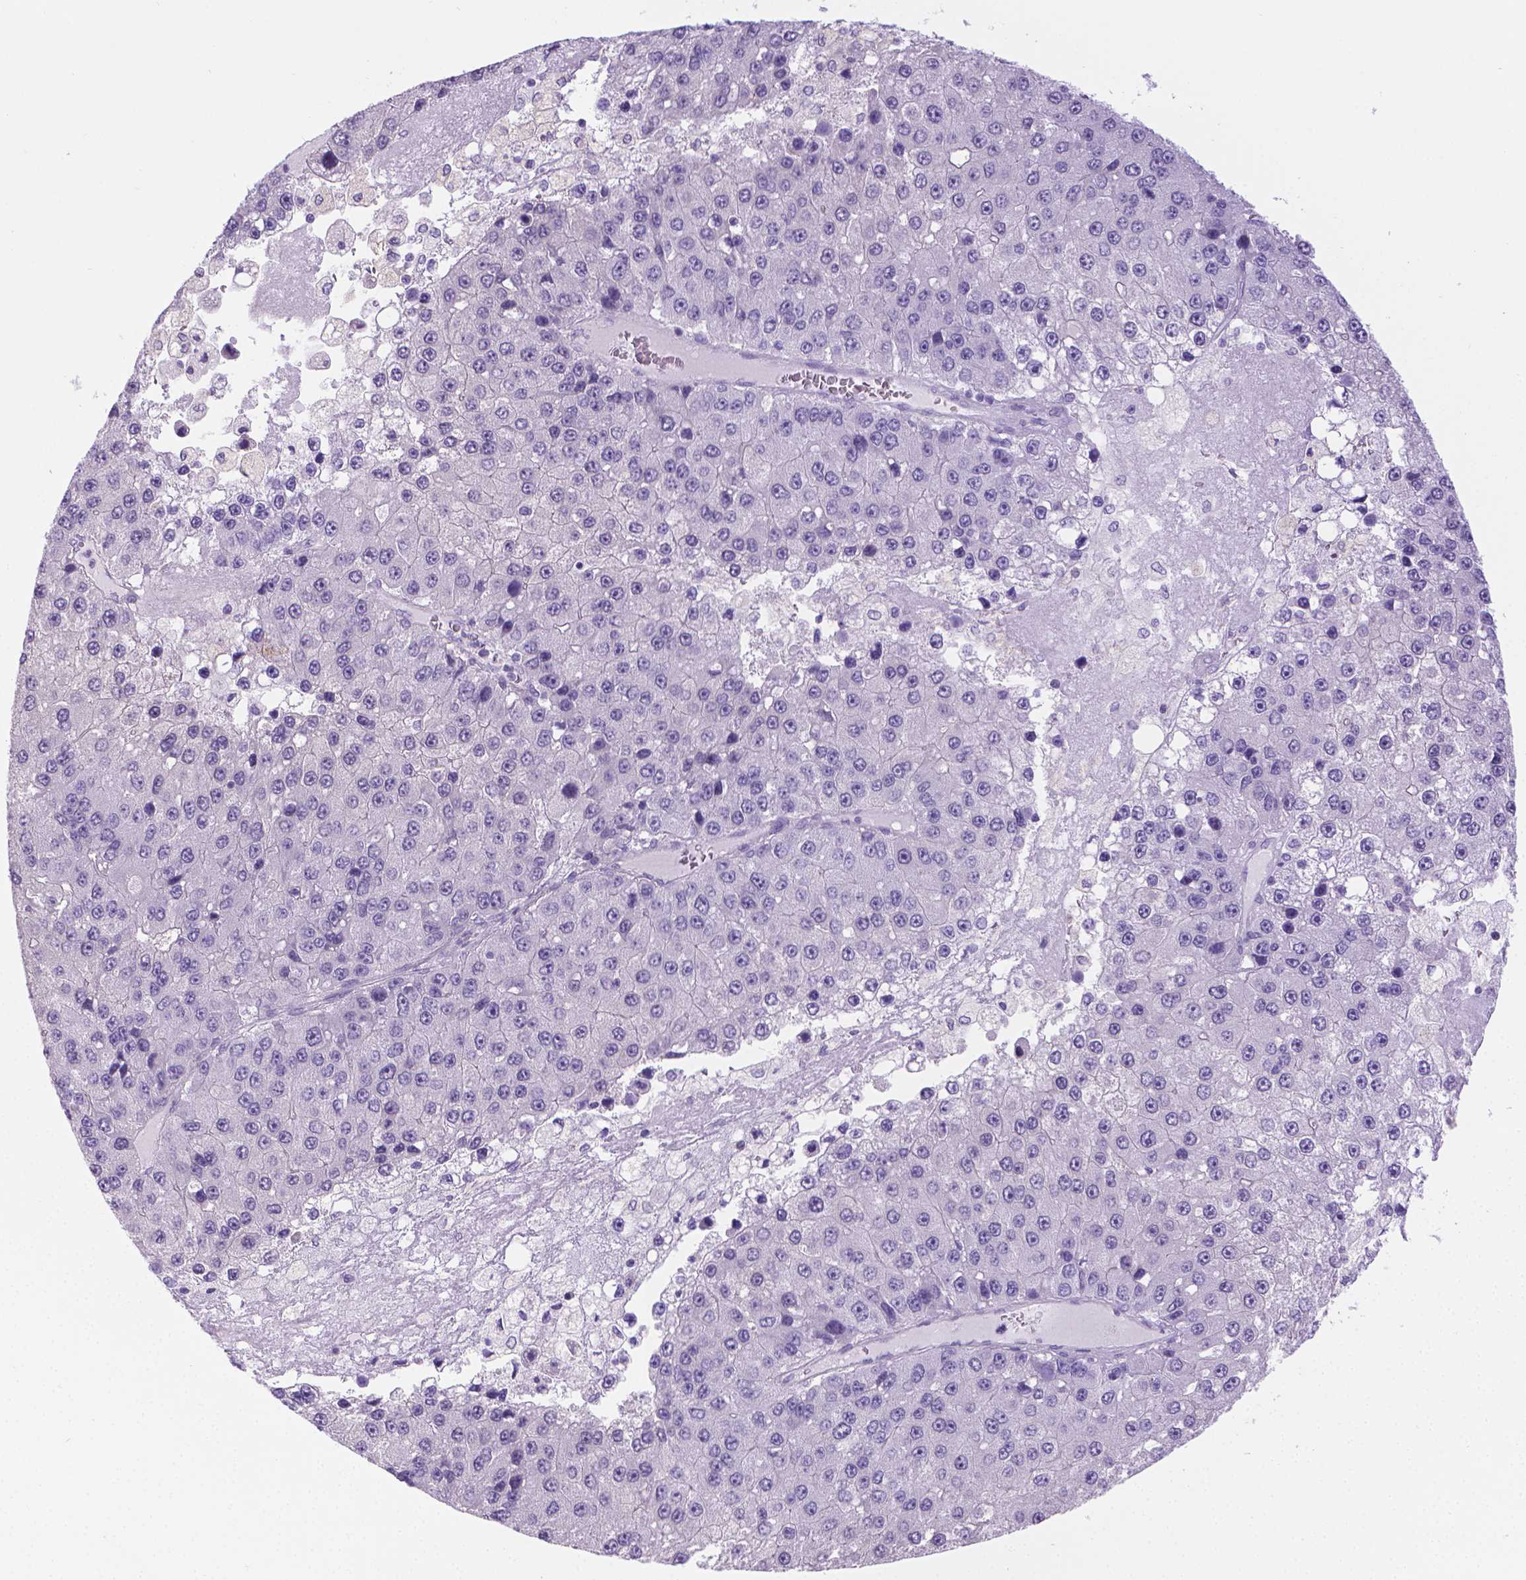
{"staining": {"intensity": "negative", "quantity": "none", "location": "none"}, "tissue": "liver cancer", "cell_type": "Tumor cells", "image_type": "cancer", "snomed": [{"axis": "morphology", "description": "Carcinoma, Hepatocellular, NOS"}, {"axis": "topography", "description": "Liver"}], "caption": "Immunohistochemistry (IHC) photomicrograph of liver cancer (hepatocellular carcinoma) stained for a protein (brown), which shows no staining in tumor cells.", "gene": "SPAG6", "patient": {"sex": "female", "age": 73}}